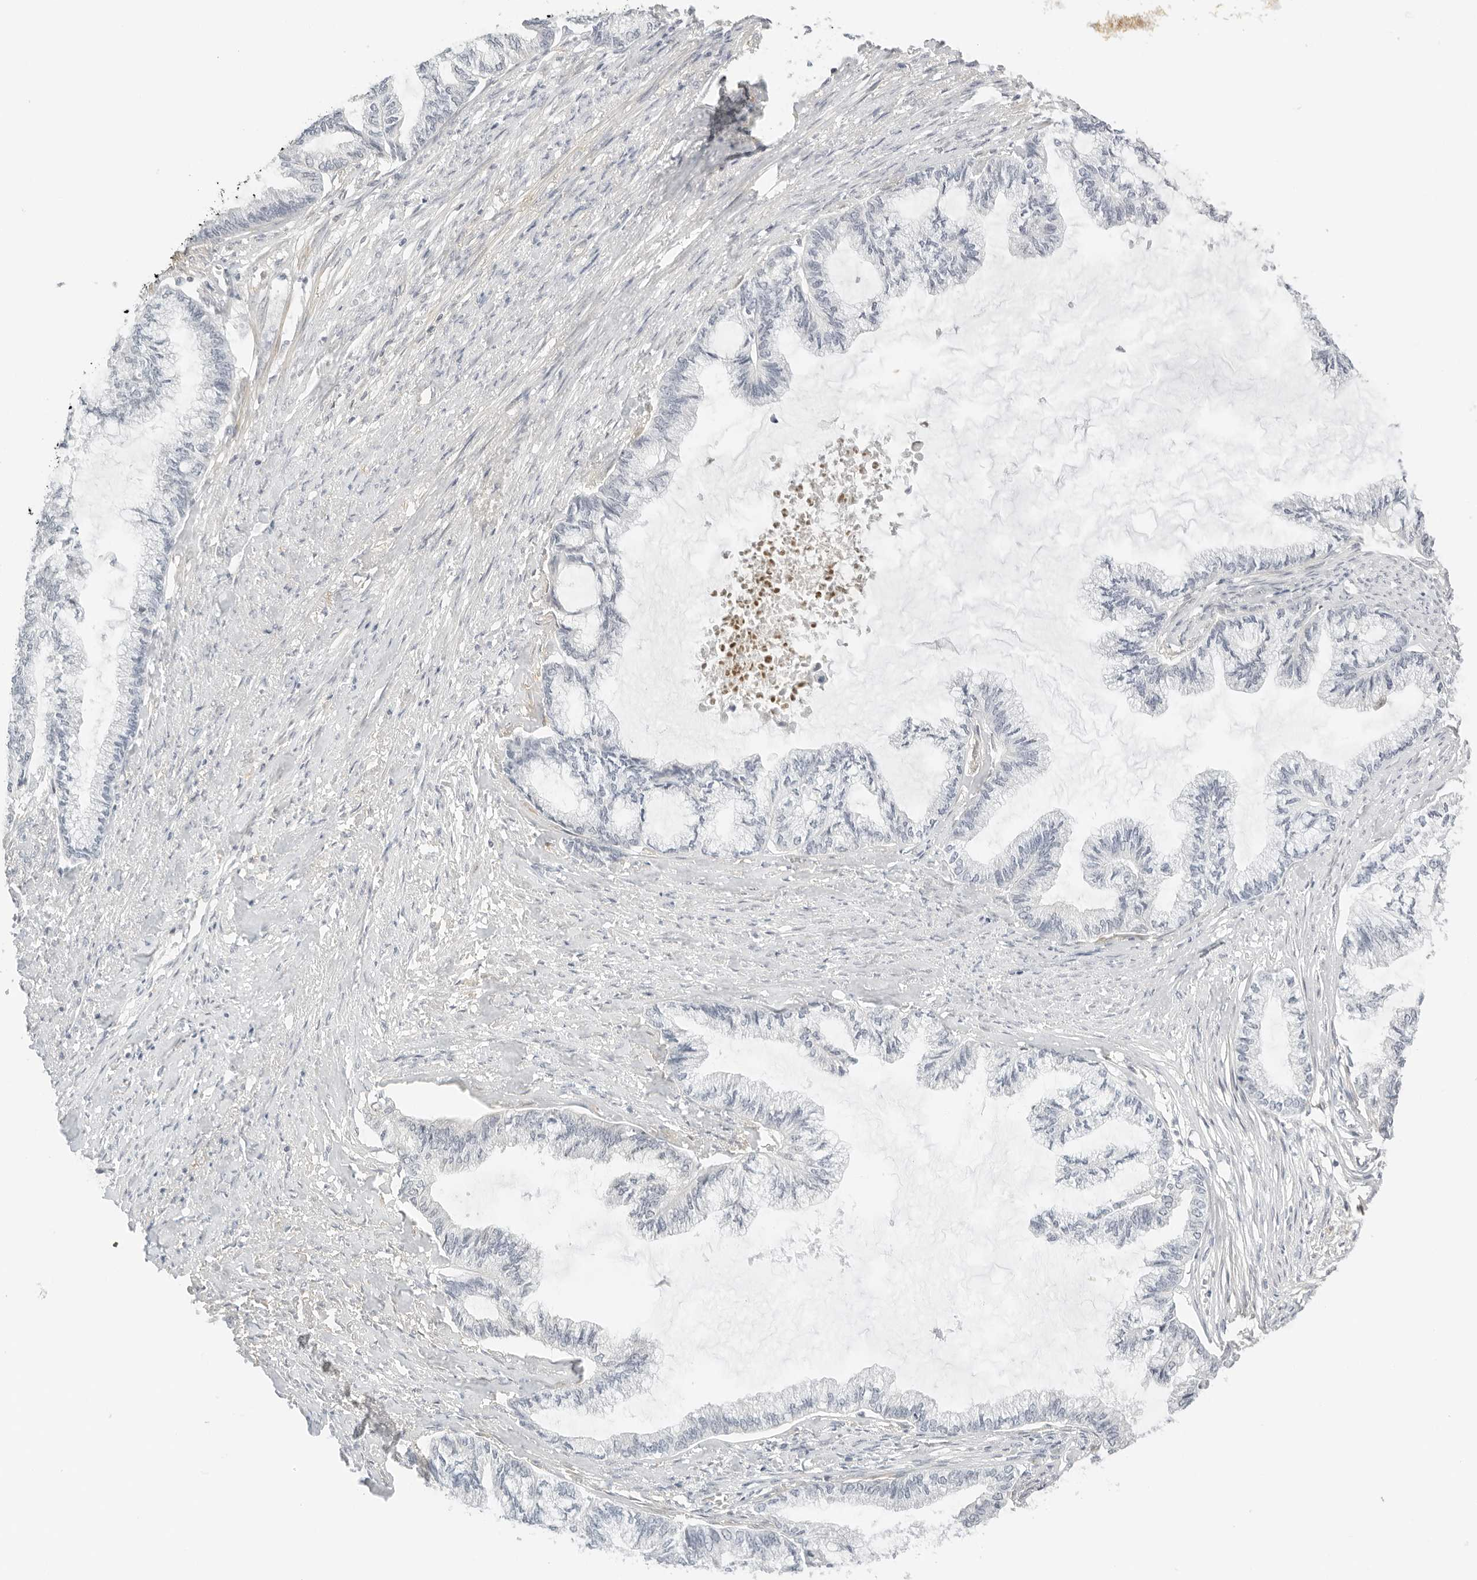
{"staining": {"intensity": "negative", "quantity": "none", "location": "none"}, "tissue": "endometrial cancer", "cell_type": "Tumor cells", "image_type": "cancer", "snomed": [{"axis": "morphology", "description": "Adenocarcinoma, NOS"}, {"axis": "topography", "description": "Endometrium"}], "caption": "High magnification brightfield microscopy of adenocarcinoma (endometrial) stained with DAB (brown) and counterstained with hematoxylin (blue): tumor cells show no significant expression. The staining was performed using DAB to visualize the protein expression in brown, while the nuclei were stained in blue with hematoxylin (Magnification: 20x).", "gene": "OSCP1", "patient": {"sex": "female", "age": 86}}